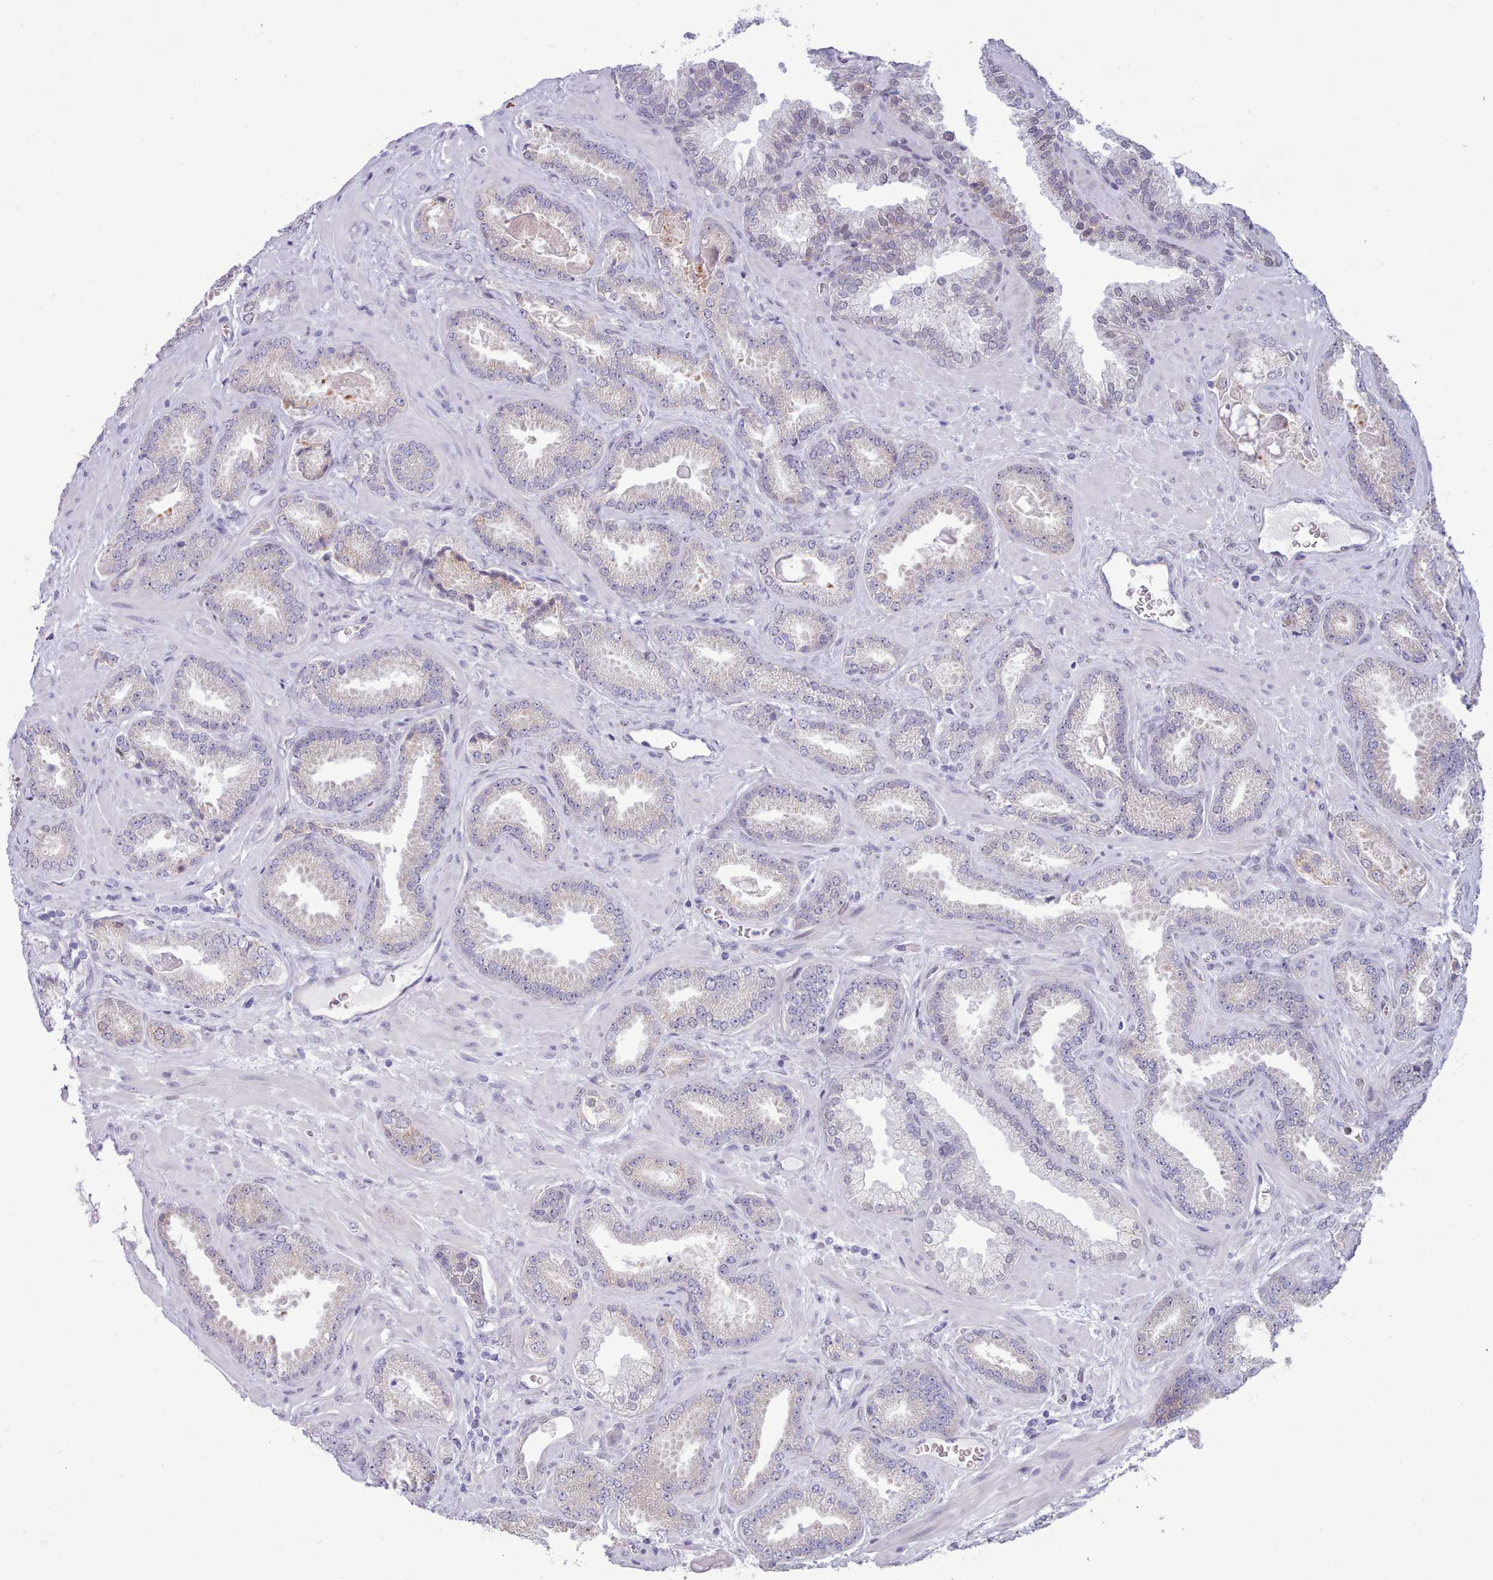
{"staining": {"intensity": "negative", "quantity": "none", "location": "none"}, "tissue": "prostate cancer", "cell_type": "Tumor cells", "image_type": "cancer", "snomed": [{"axis": "morphology", "description": "Adenocarcinoma, Low grade"}, {"axis": "topography", "description": "Prostate"}], "caption": "This is a micrograph of immunohistochemistry (IHC) staining of adenocarcinoma (low-grade) (prostate), which shows no positivity in tumor cells.", "gene": "TMEM253", "patient": {"sex": "male", "age": 62}}